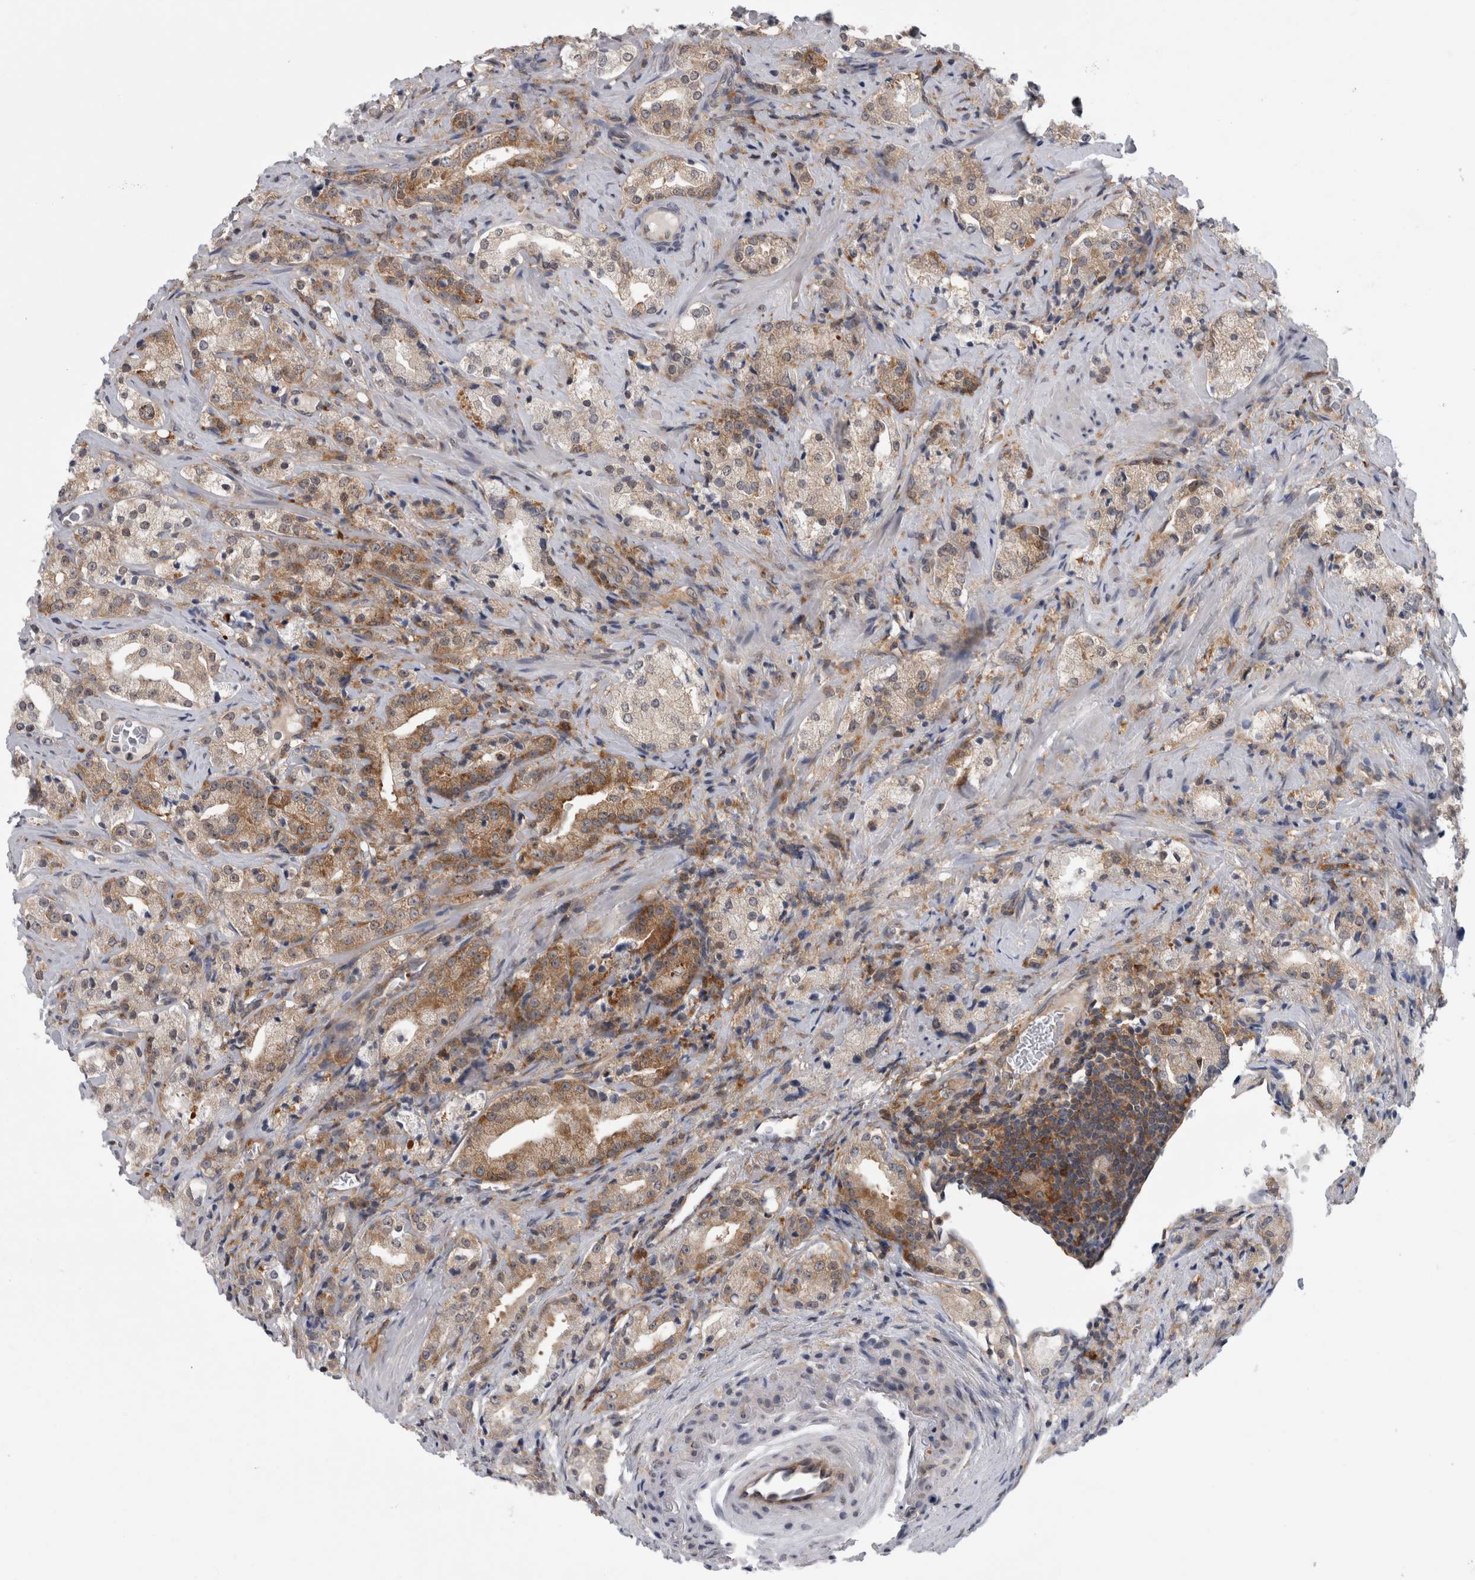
{"staining": {"intensity": "moderate", "quantity": ">75%", "location": "cytoplasmic/membranous"}, "tissue": "prostate cancer", "cell_type": "Tumor cells", "image_type": "cancer", "snomed": [{"axis": "morphology", "description": "Adenocarcinoma, High grade"}, {"axis": "topography", "description": "Prostate"}], "caption": "There is medium levels of moderate cytoplasmic/membranous expression in tumor cells of high-grade adenocarcinoma (prostate), as demonstrated by immunohistochemical staining (brown color).", "gene": "CACYBP", "patient": {"sex": "male", "age": 63}}